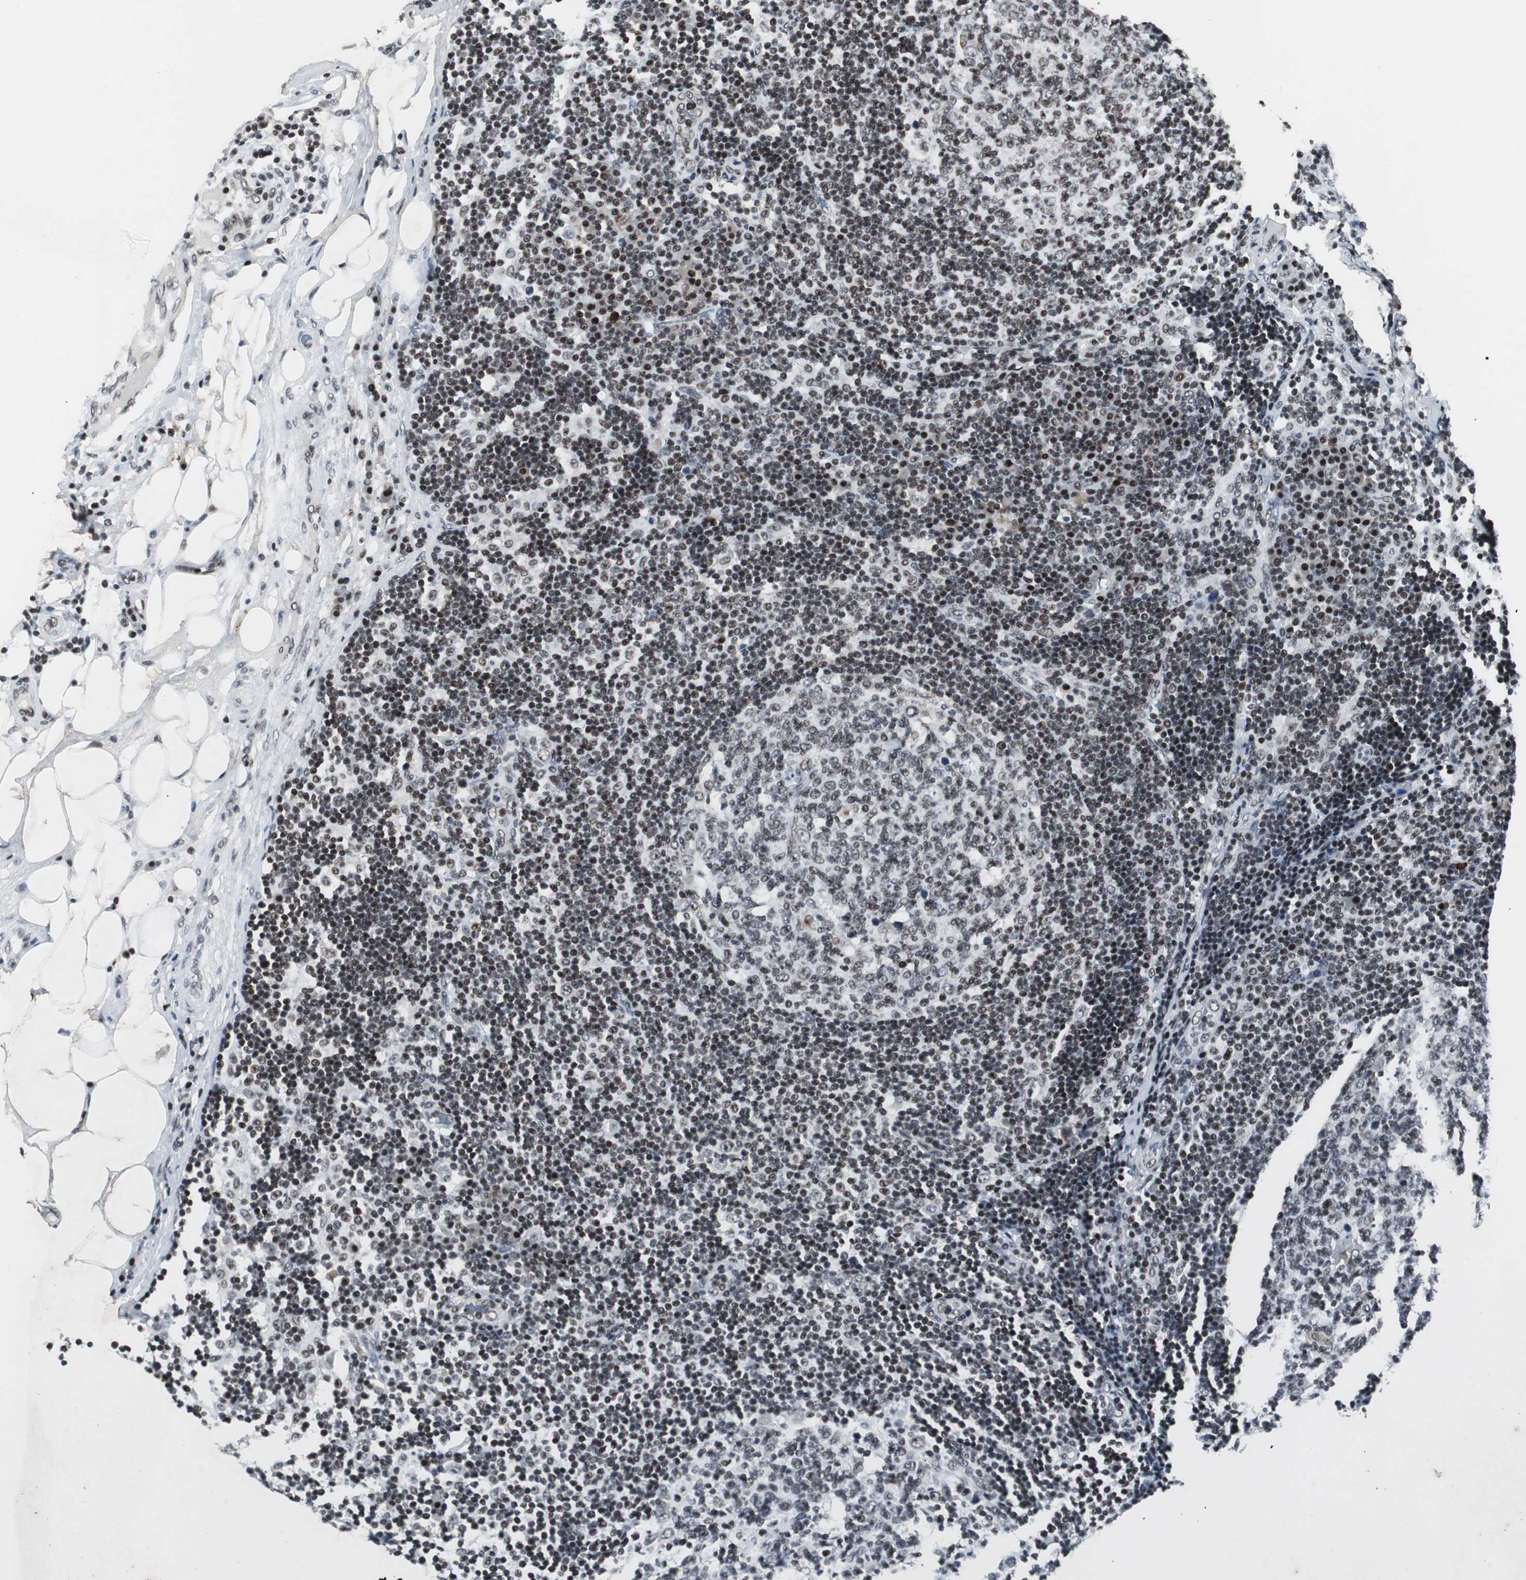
{"staining": {"intensity": "strong", "quantity": ">75%", "location": "nuclear"}, "tissue": "lymph node", "cell_type": "Germinal center cells", "image_type": "normal", "snomed": [{"axis": "morphology", "description": "Normal tissue, NOS"}, {"axis": "morphology", "description": "Squamous cell carcinoma, metastatic, NOS"}, {"axis": "topography", "description": "Lymph node"}], "caption": "Unremarkable lymph node was stained to show a protein in brown. There is high levels of strong nuclear expression in approximately >75% of germinal center cells.", "gene": "RAD9A", "patient": {"sex": "female", "age": 53}}